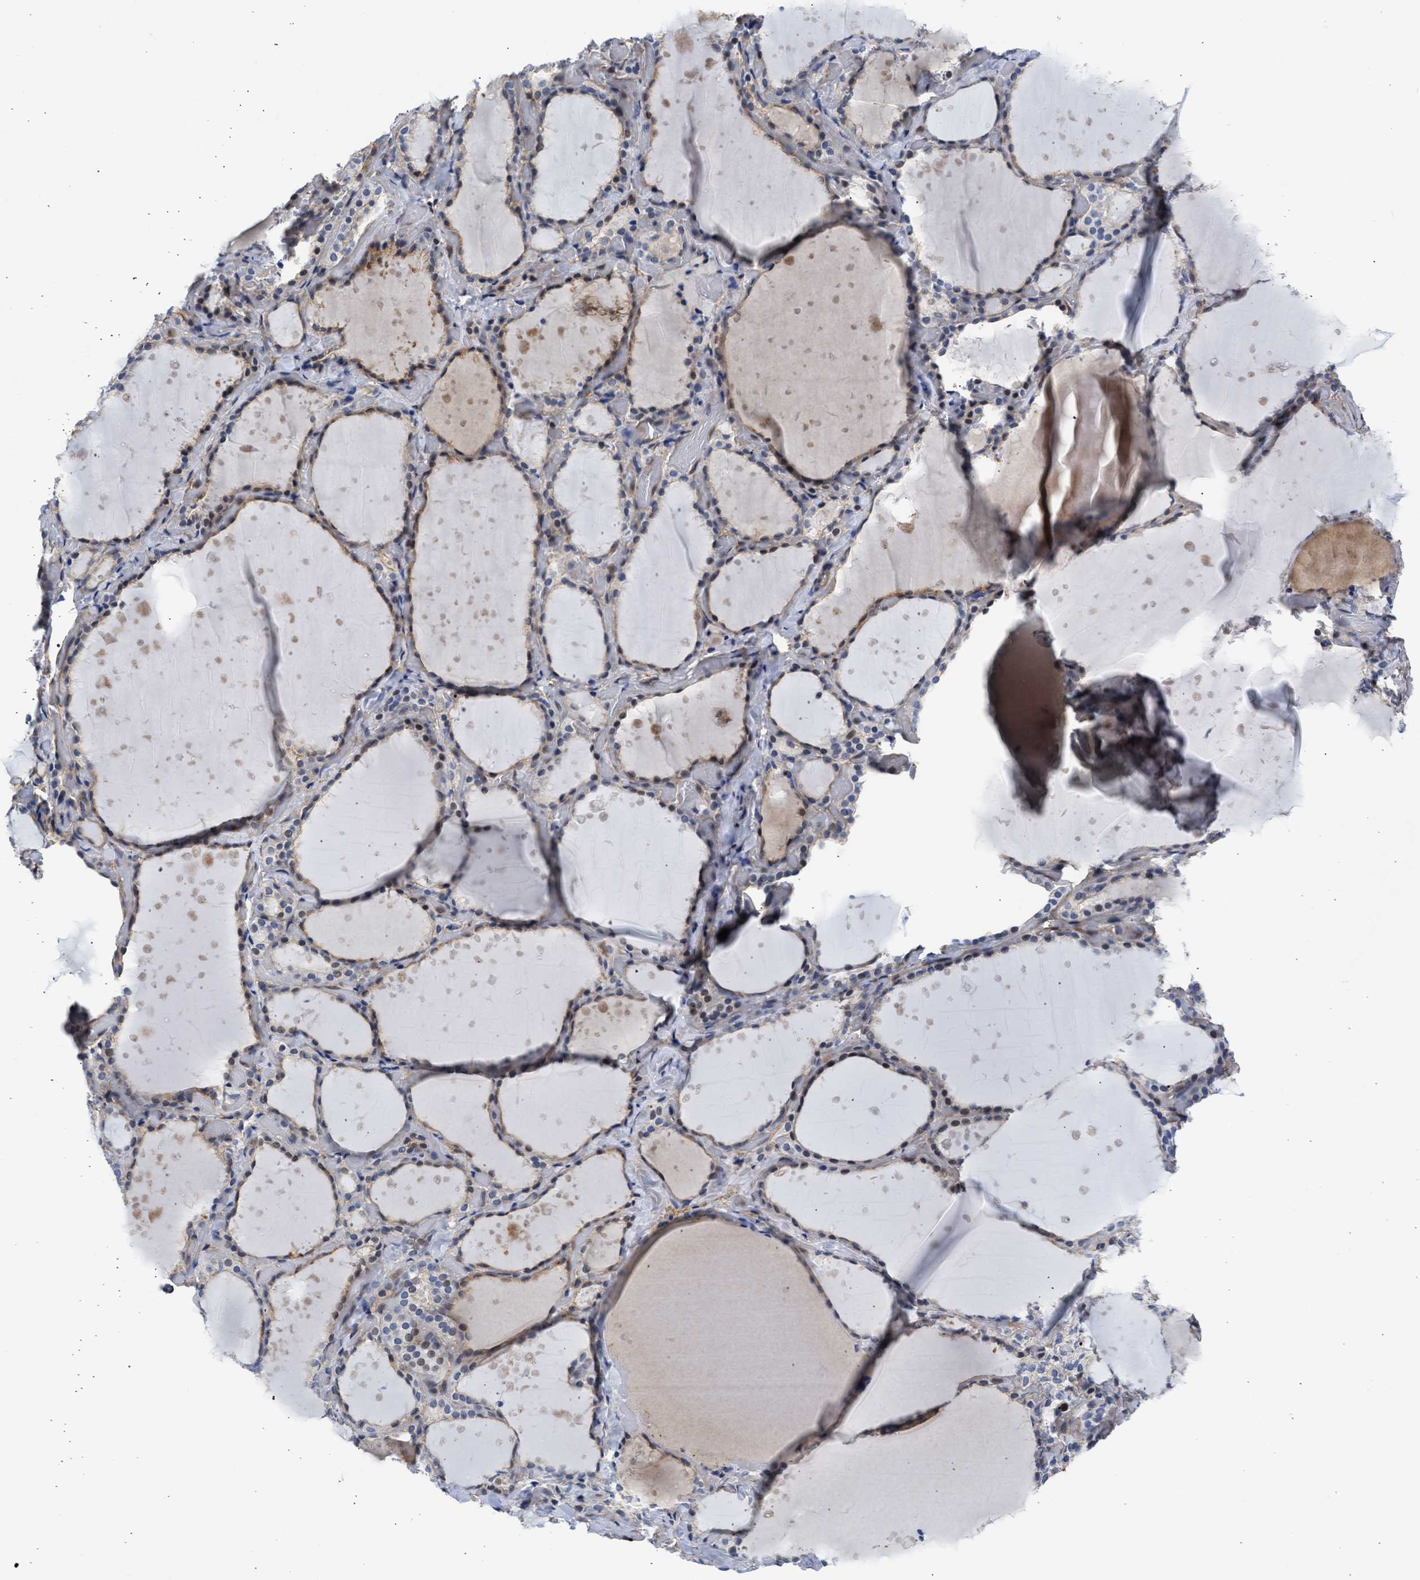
{"staining": {"intensity": "weak", "quantity": "25%-75%", "location": "cytoplasmic/membranous,nuclear"}, "tissue": "thyroid gland", "cell_type": "Glandular cells", "image_type": "normal", "snomed": [{"axis": "morphology", "description": "Normal tissue, NOS"}, {"axis": "topography", "description": "Thyroid gland"}], "caption": "A brown stain shows weak cytoplasmic/membranous,nuclear expression of a protein in glandular cells of benign thyroid gland. The protein of interest is stained brown, and the nuclei are stained in blue (DAB IHC with brightfield microscopy, high magnification).", "gene": "MAS1L", "patient": {"sex": "female", "age": 44}}